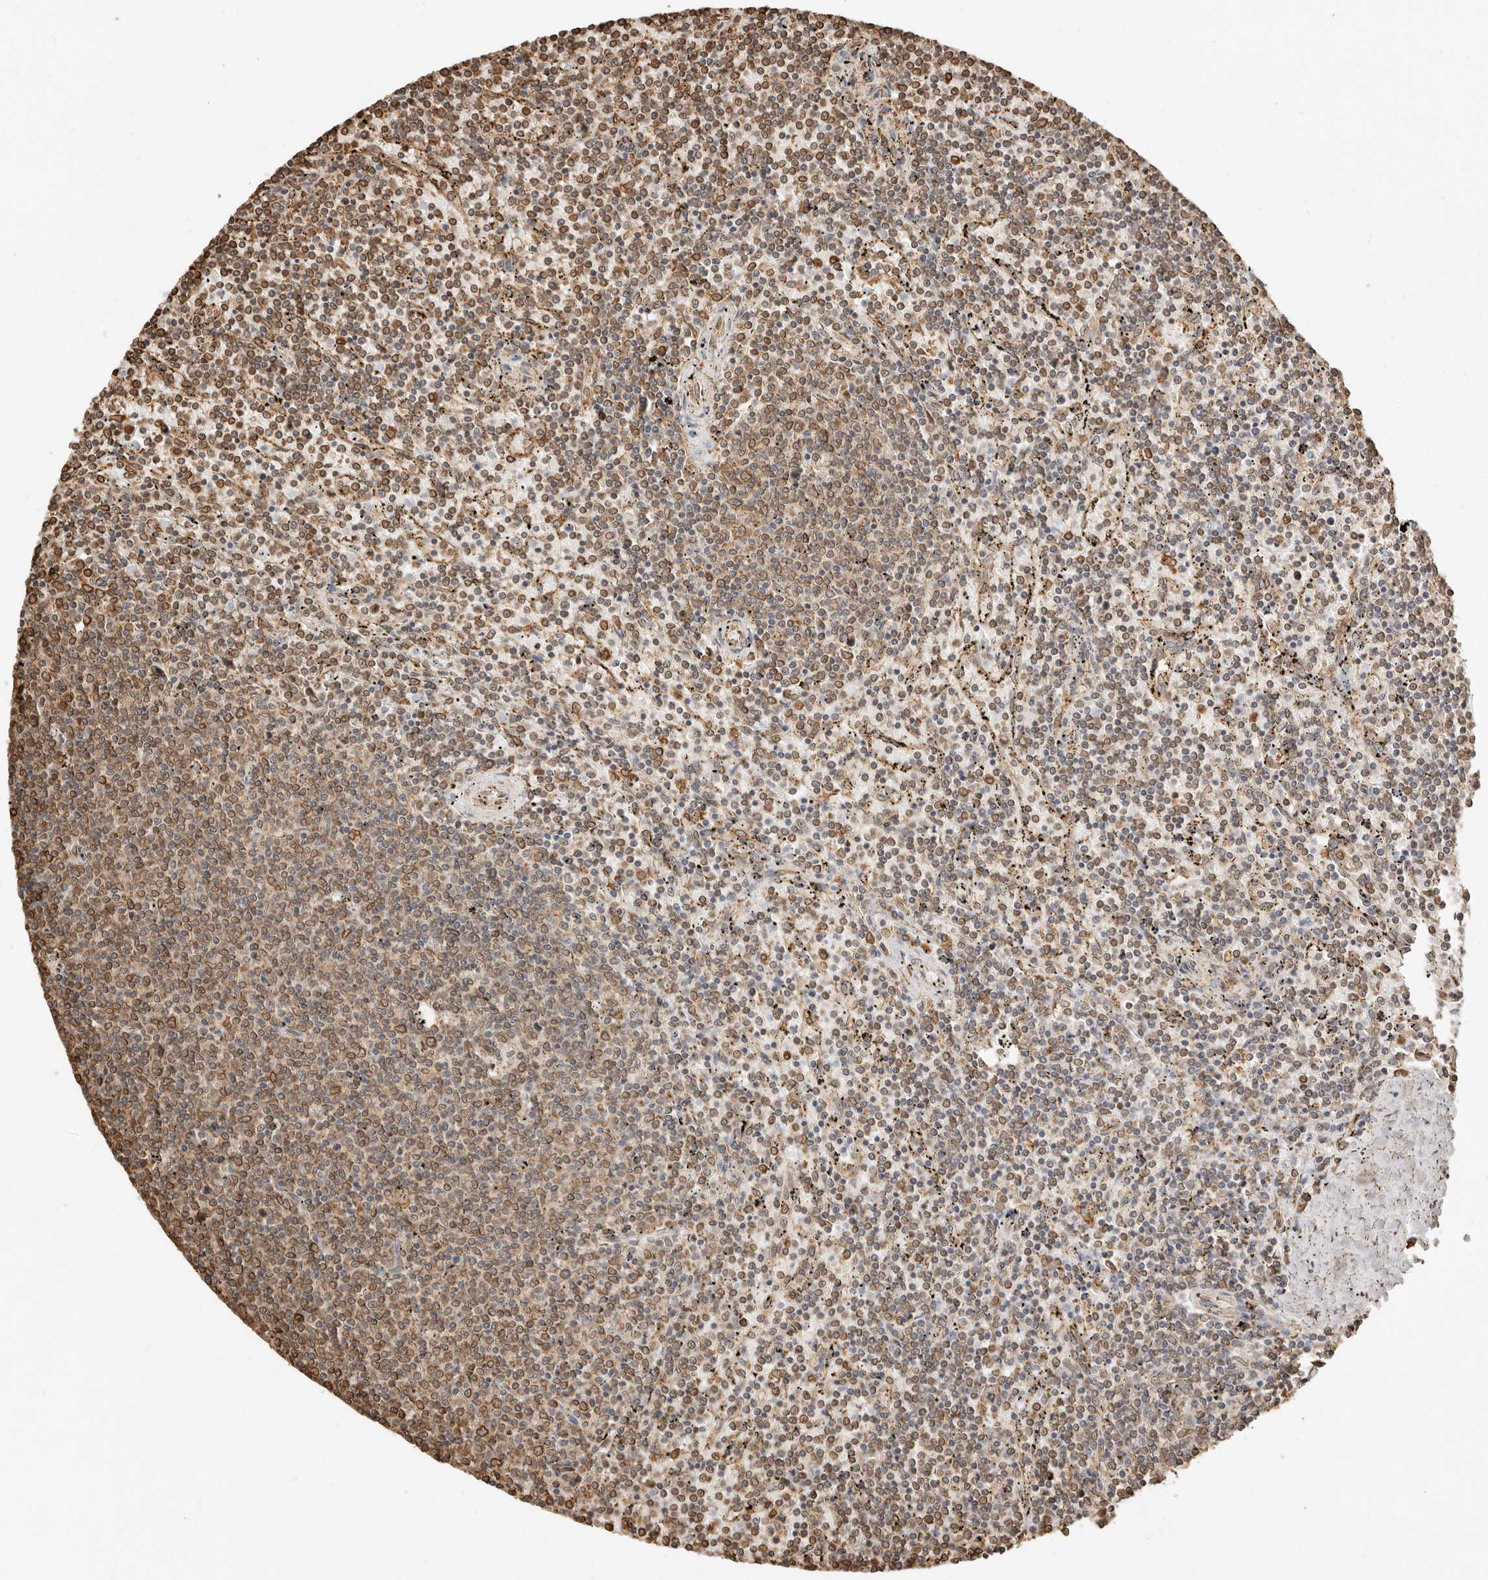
{"staining": {"intensity": "moderate", "quantity": "25%-75%", "location": "cytoplasmic/membranous,nuclear"}, "tissue": "lymphoma", "cell_type": "Tumor cells", "image_type": "cancer", "snomed": [{"axis": "morphology", "description": "Malignant lymphoma, non-Hodgkin's type, Low grade"}, {"axis": "topography", "description": "Spleen"}], "caption": "Lymphoma tissue displays moderate cytoplasmic/membranous and nuclear positivity in about 25%-75% of tumor cells, visualized by immunohistochemistry.", "gene": "ARHGEF10L", "patient": {"sex": "female", "age": 50}}